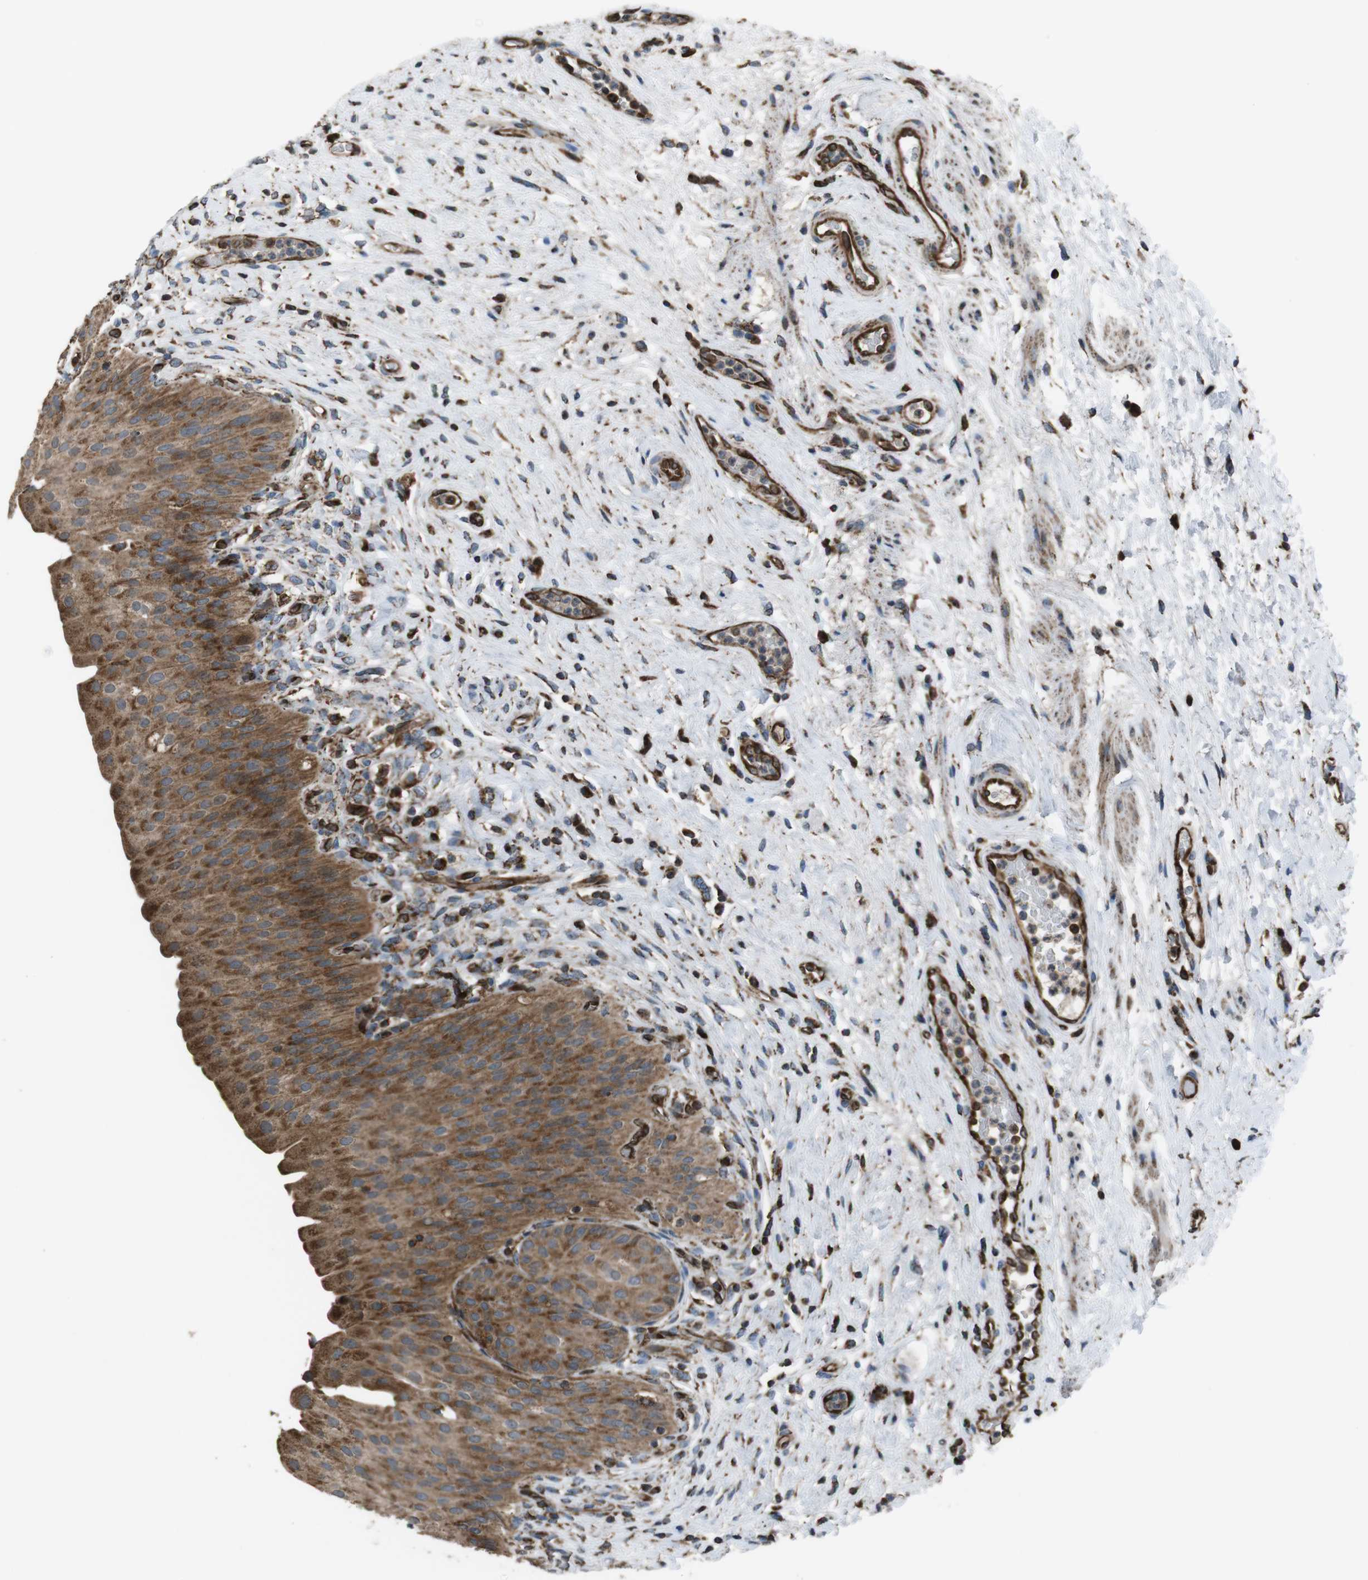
{"staining": {"intensity": "moderate", "quantity": ">75%", "location": "cytoplasmic/membranous"}, "tissue": "urinary bladder", "cell_type": "Urothelial cells", "image_type": "normal", "snomed": [{"axis": "morphology", "description": "Normal tissue, NOS"}, {"axis": "morphology", "description": "Urothelial carcinoma, High grade"}, {"axis": "topography", "description": "Urinary bladder"}], "caption": "Moderate cytoplasmic/membranous protein expression is appreciated in approximately >75% of urothelial cells in urinary bladder. (DAB IHC with brightfield microscopy, high magnification).", "gene": "GIMAP8", "patient": {"sex": "male", "age": 46}}